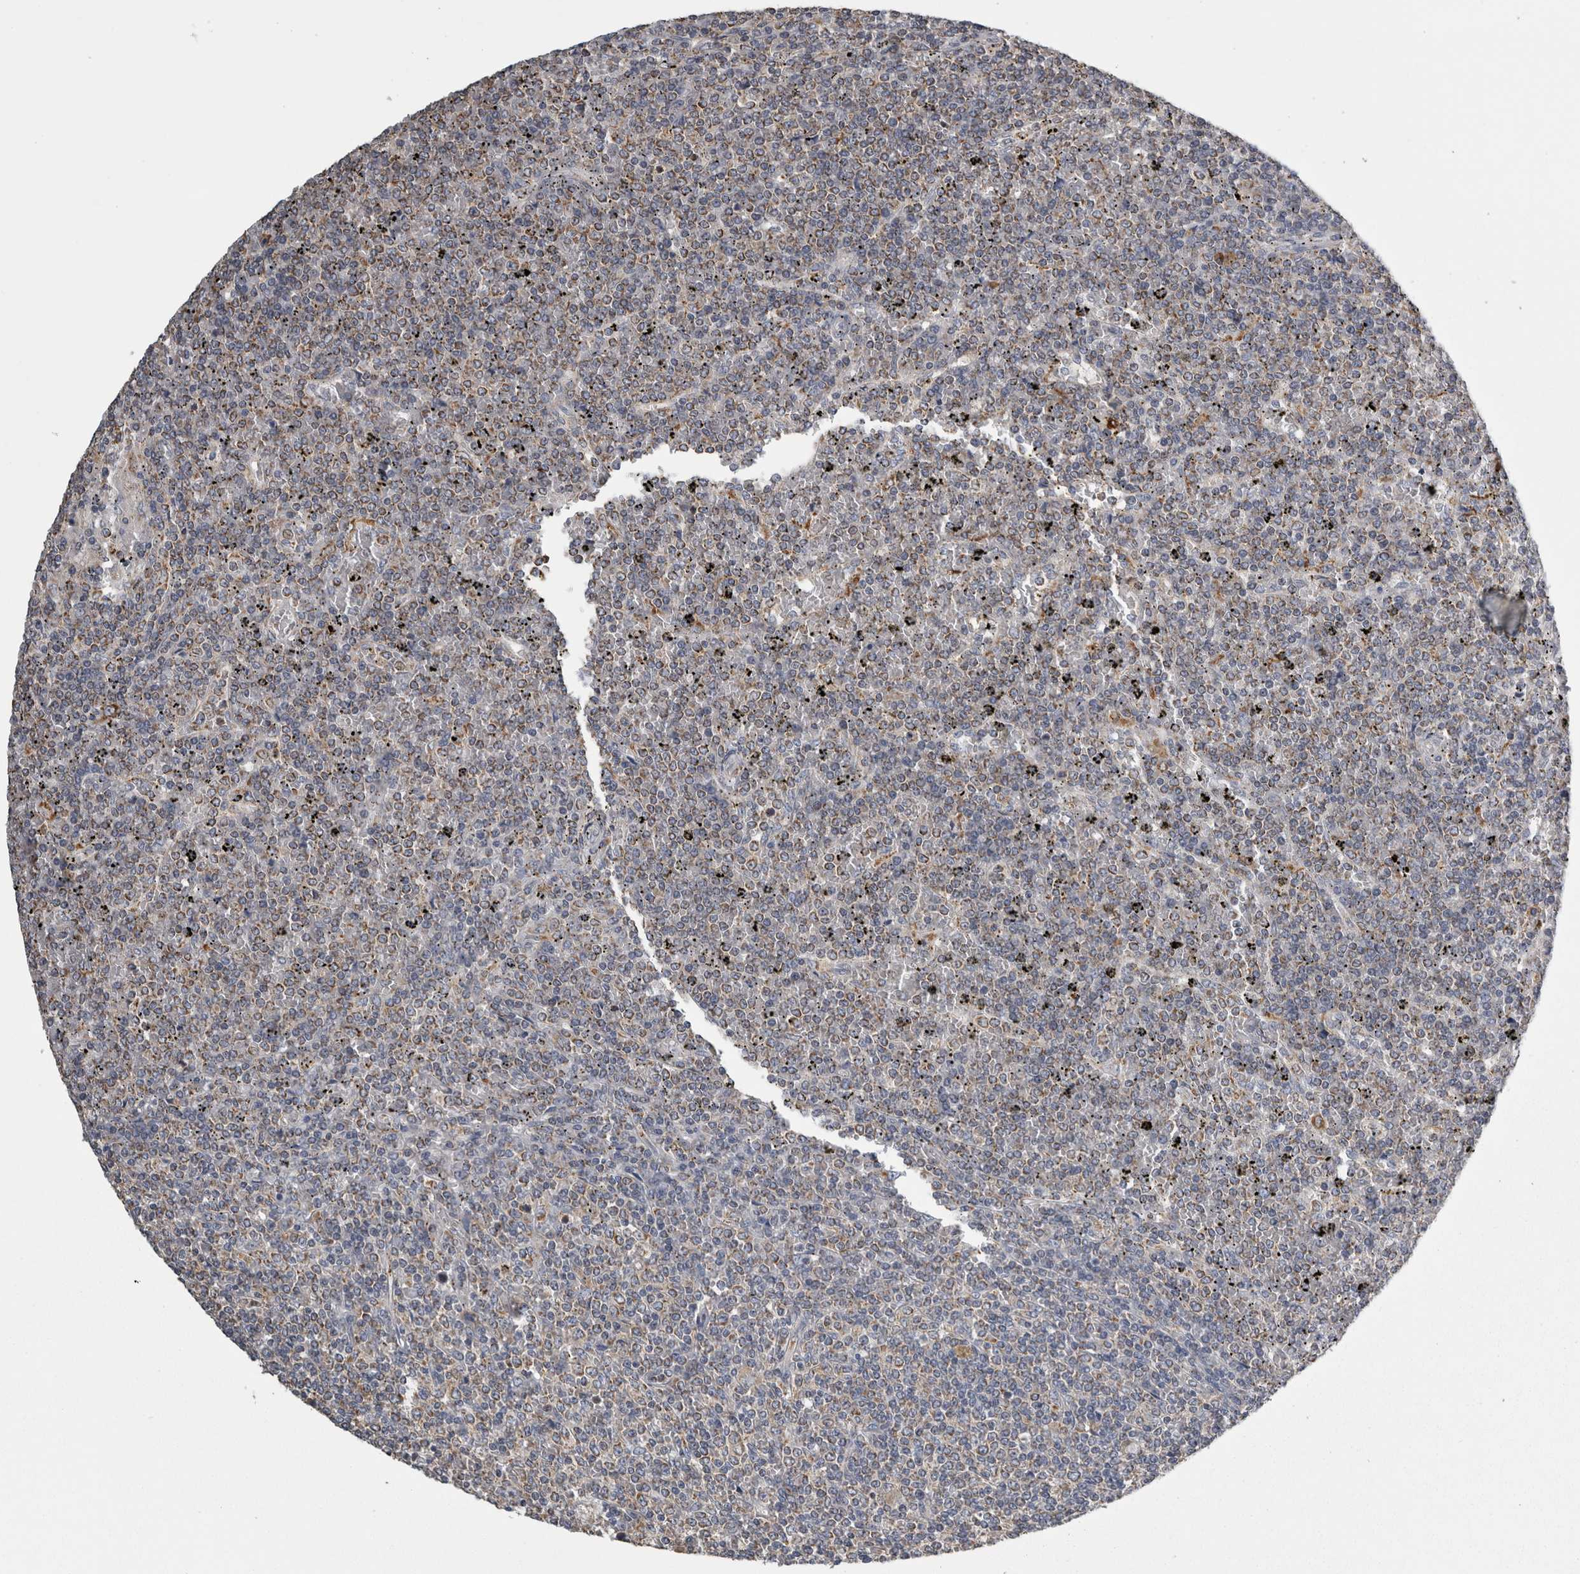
{"staining": {"intensity": "weak", "quantity": "25%-75%", "location": "cytoplasmic/membranous"}, "tissue": "lymphoma", "cell_type": "Tumor cells", "image_type": "cancer", "snomed": [{"axis": "morphology", "description": "Malignant lymphoma, non-Hodgkin's type, Low grade"}, {"axis": "topography", "description": "Spleen"}], "caption": "Lymphoma stained for a protein exhibits weak cytoplasmic/membranous positivity in tumor cells.", "gene": "FRK", "patient": {"sex": "female", "age": 19}}